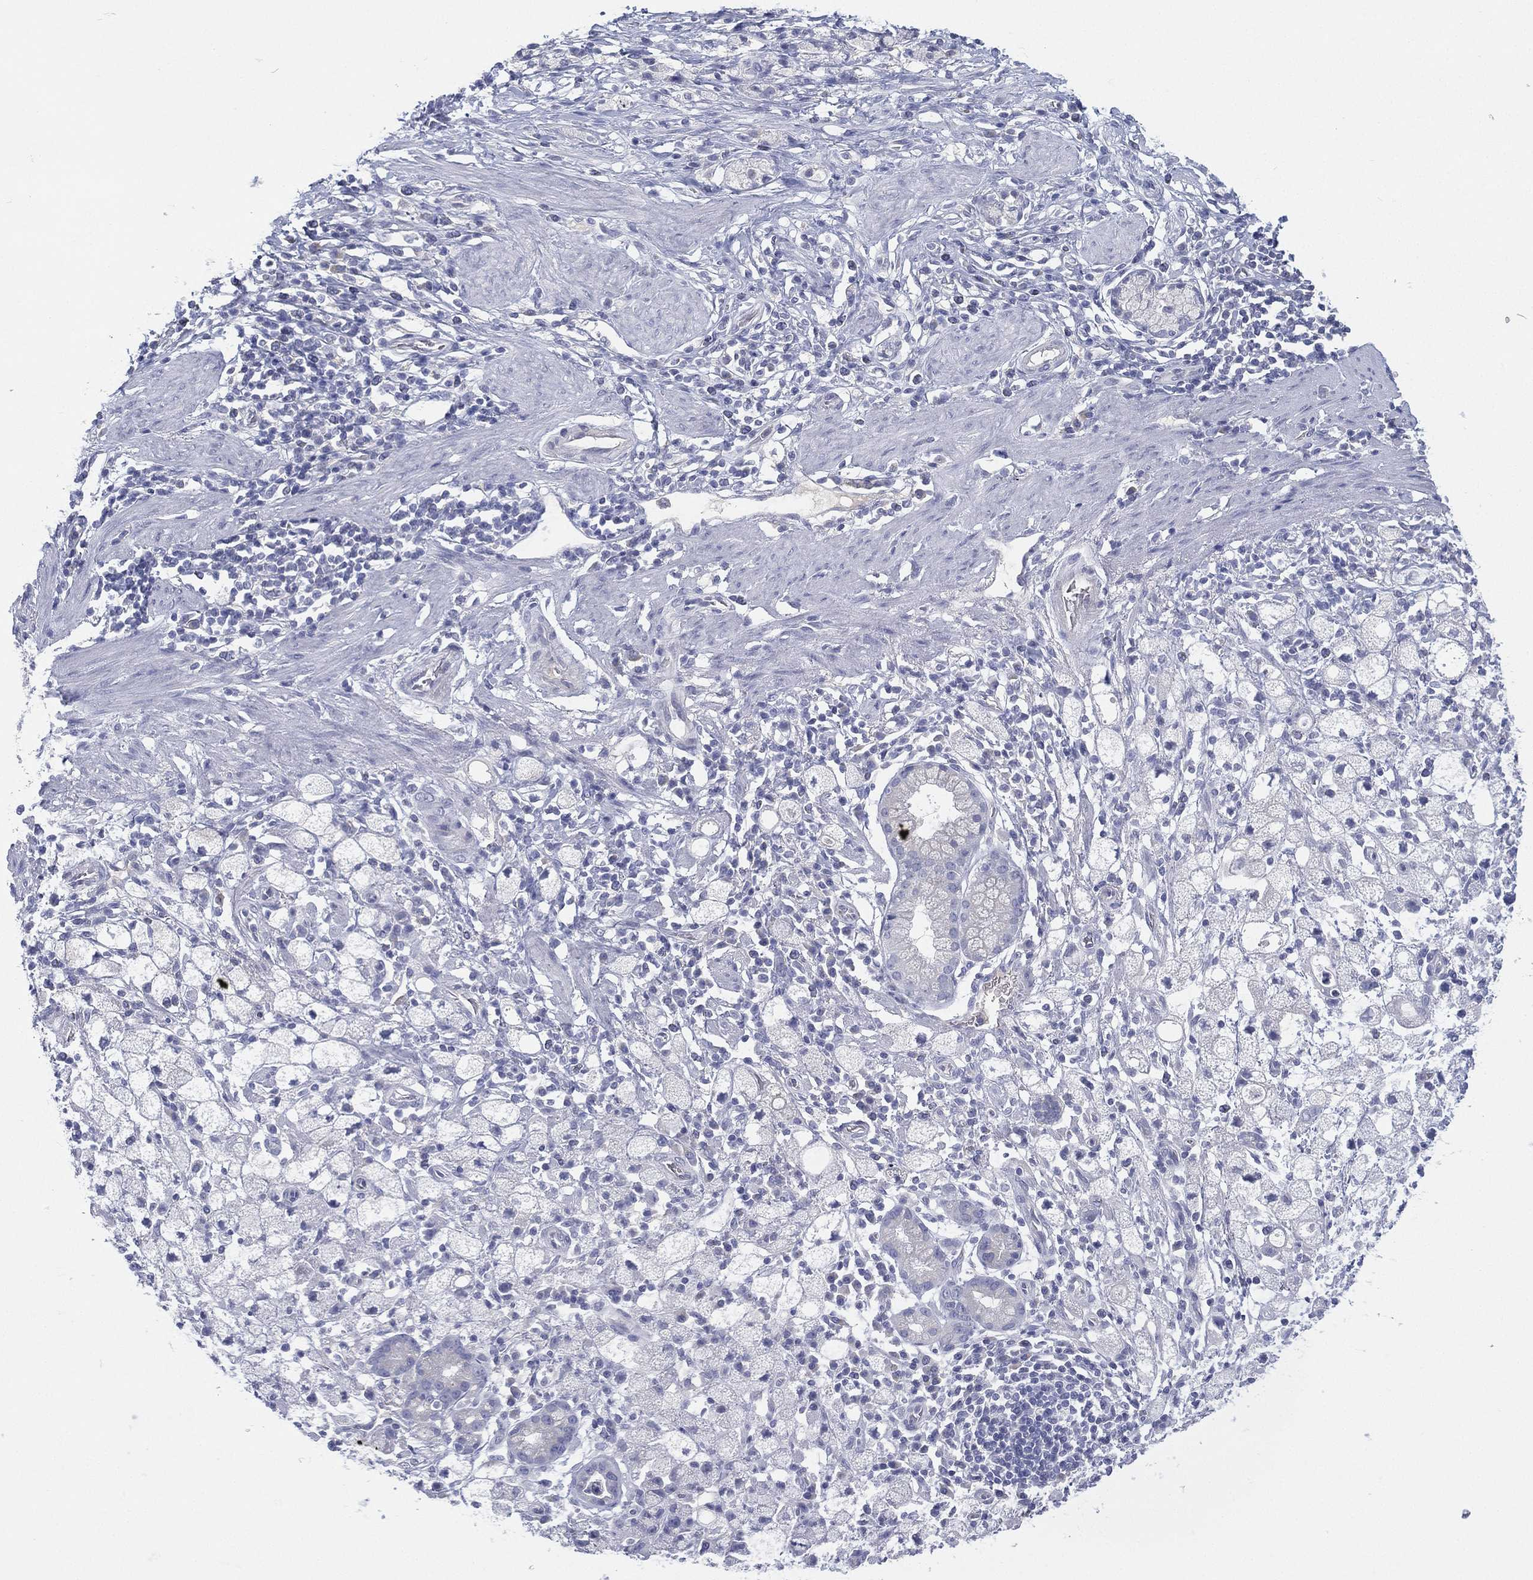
{"staining": {"intensity": "negative", "quantity": "none", "location": "none"}, "tissue": "stomach cancer", "cell_type": "Tumor cells", "image_type": "cancer", "snomed": [{"axis": "morphology", "description": "Adenocarcinoma, NOS"}, {"axis": "topography", "description": "Stomach"}], "caption": "Tumor cells are negative for protein expression in human adenocarcinoma (stomach).", "gene": "CYP2D6", "patient": {"sex": "male", "age": 58}}